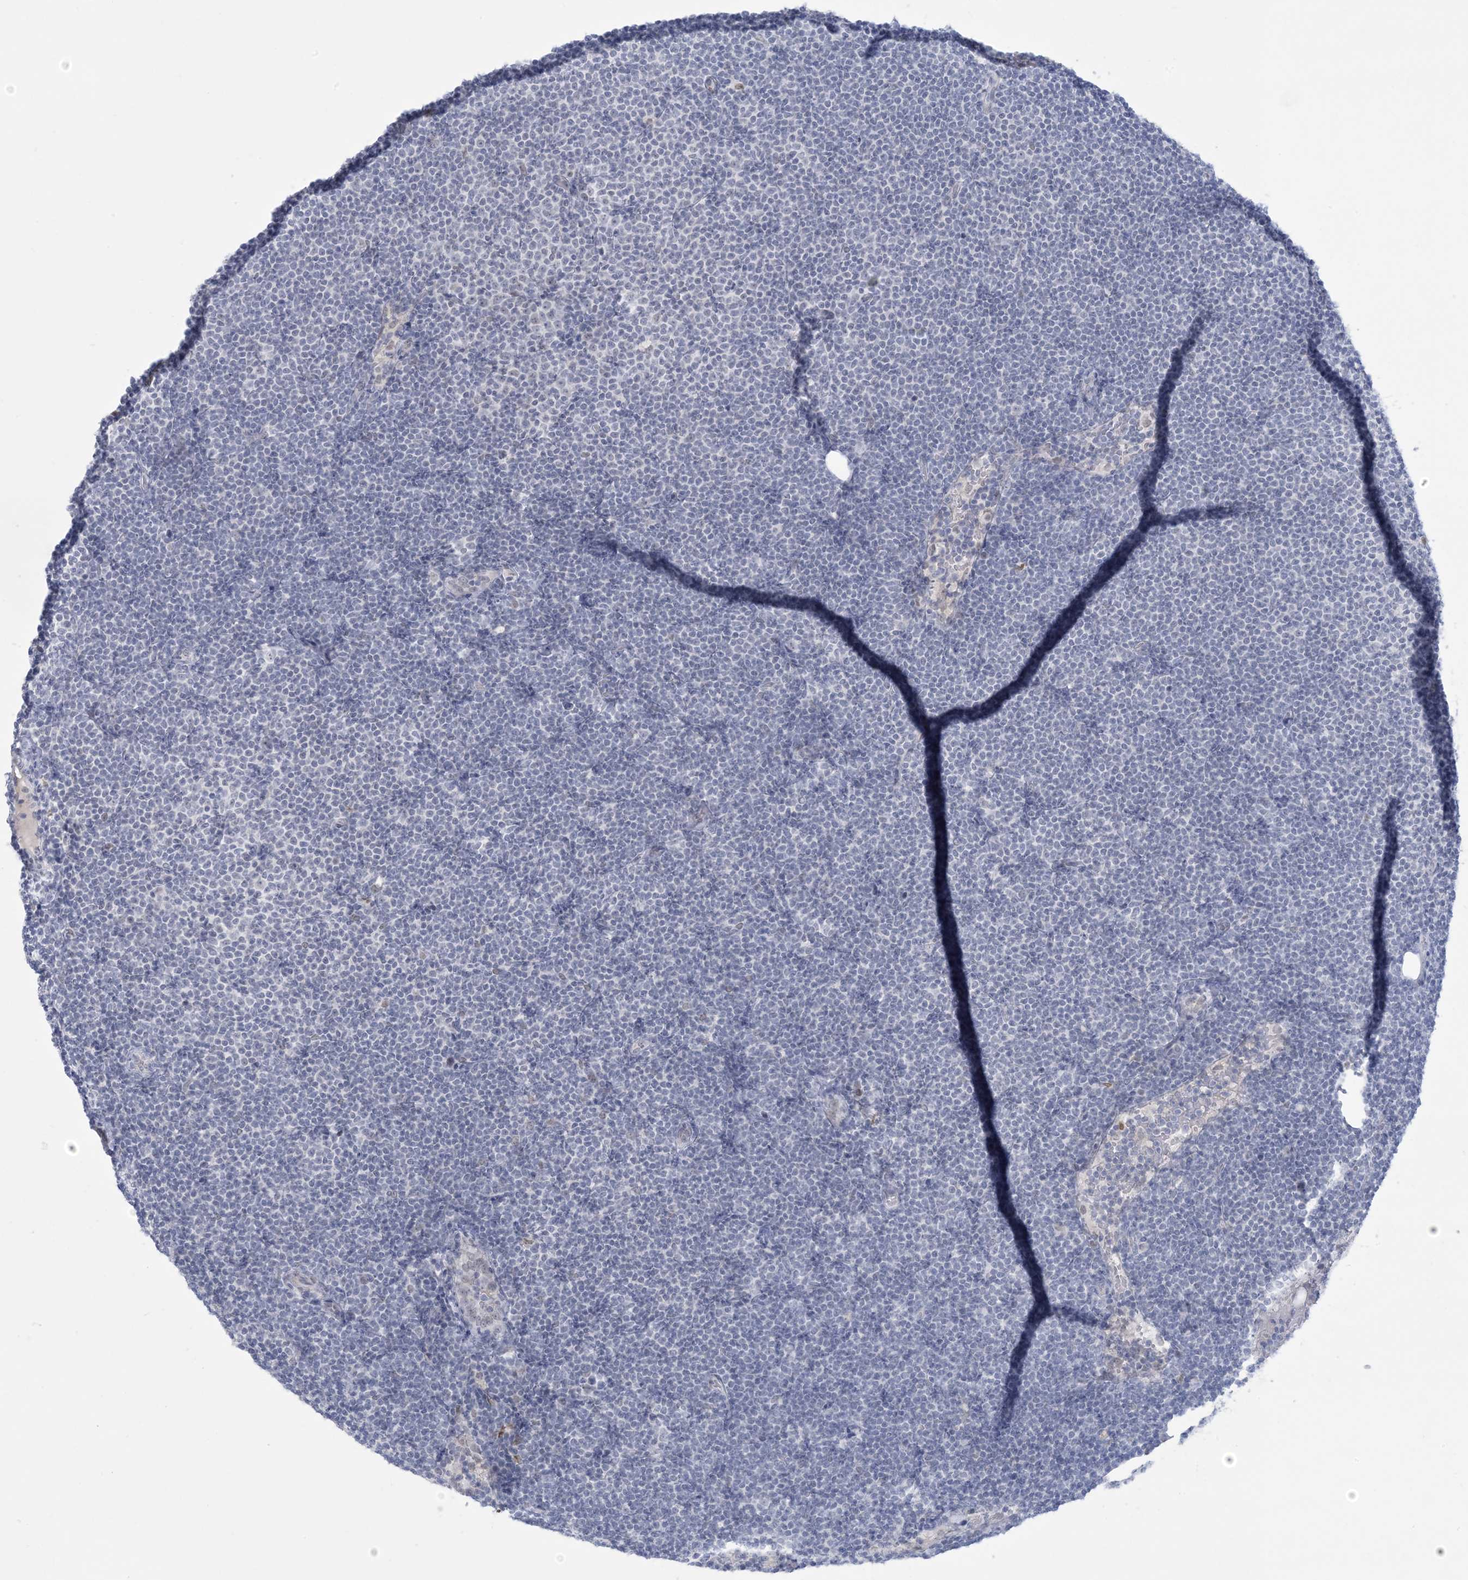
{"staining": {"intensity": "negative", "quantity": "none", "location": "none"}, "tissue": "lymphoma", "cell_type": "Tumor cells", "image_type": "cancer", "snomed": [{"axis": "morphology", "description": "Malignant lymphoma, non-Hodgkin's type, Low grade"}, {"axis": "topography", "description": "Lymph node"}], "caption": "Lymphoma was stained to show a protein in brown. There is no significant staining in tumor cells.", "gene": "HOMEZ", "patient": {"sex": "female", "age": 53}}